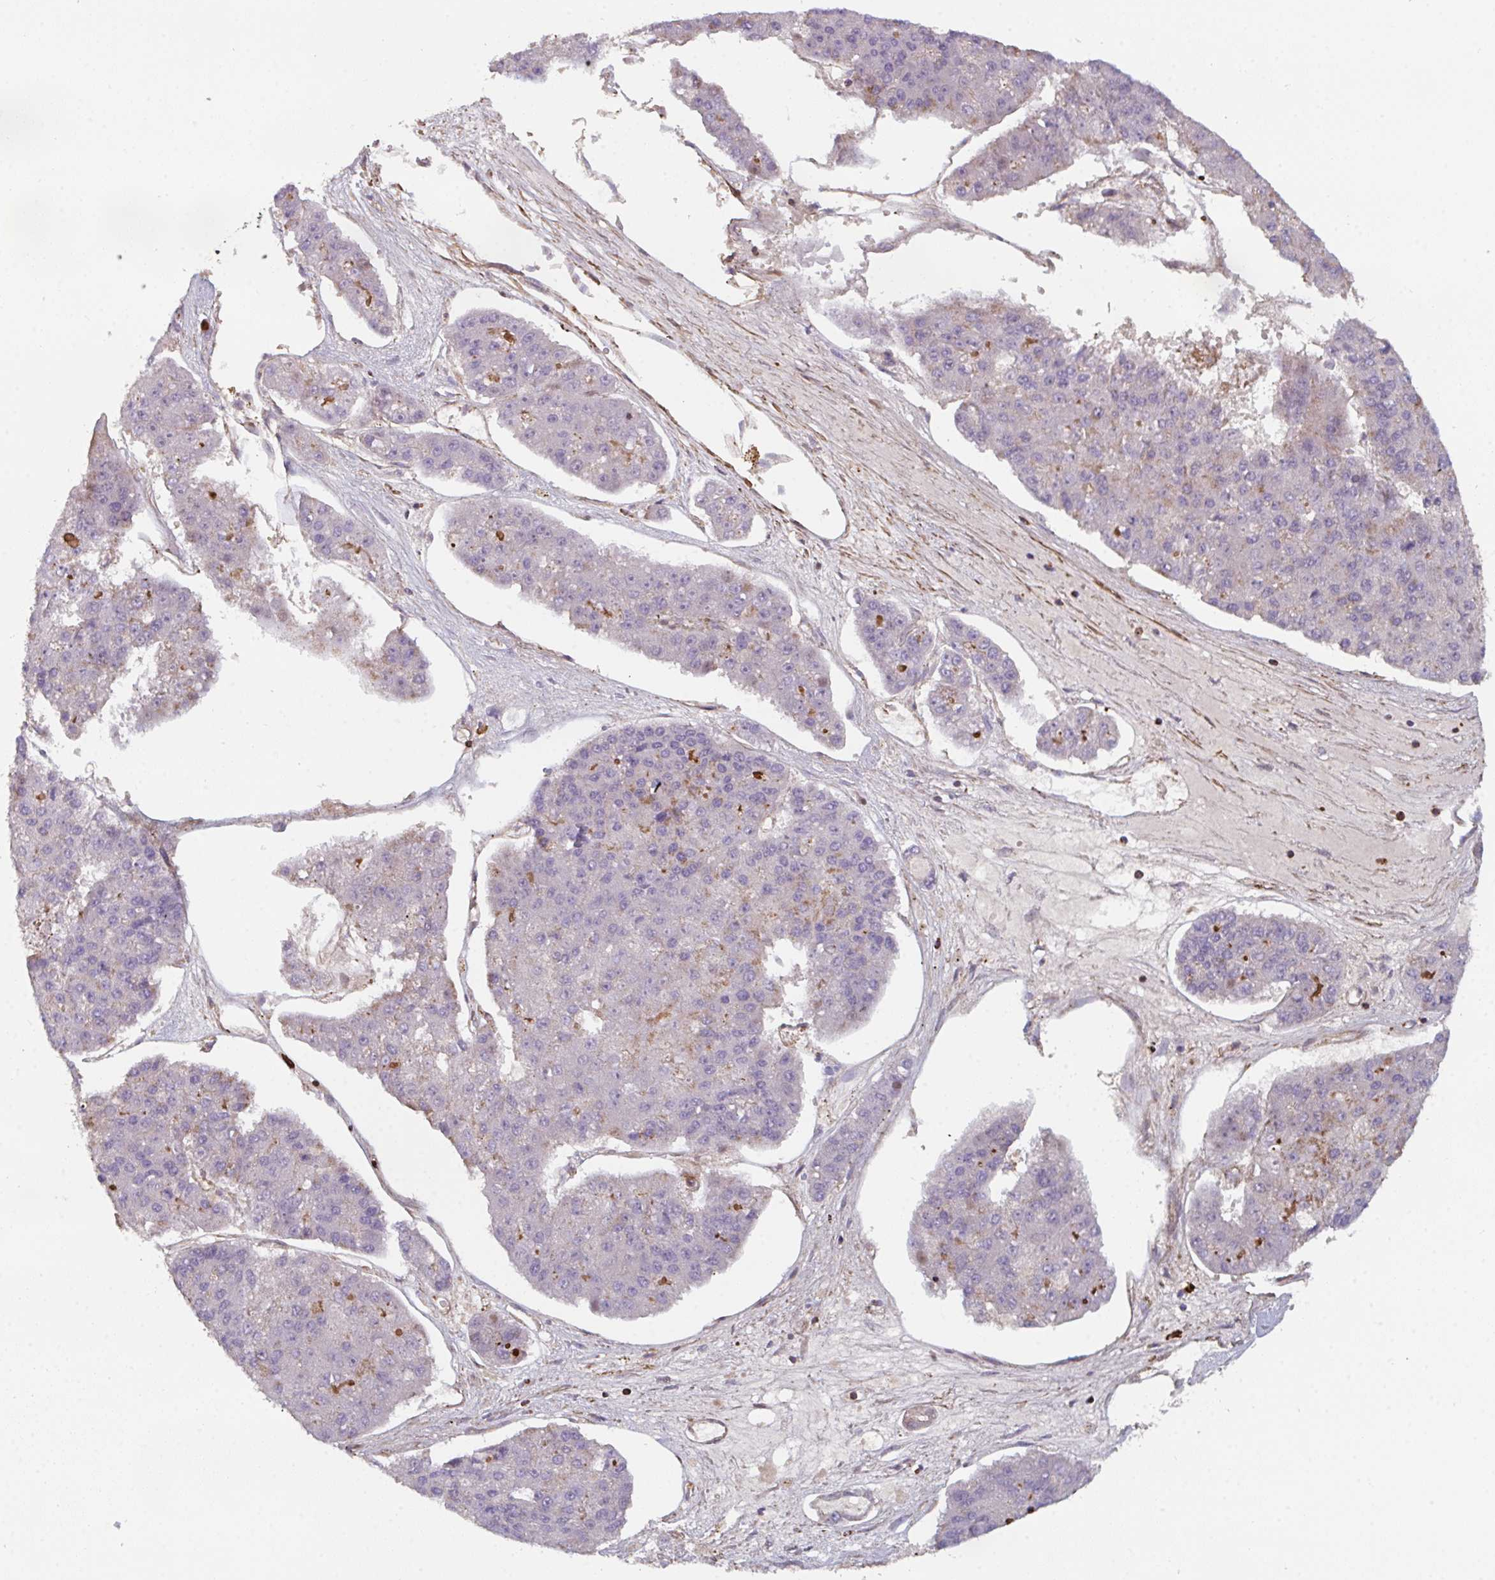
{"staining": {"intensity": "negative", "quantity": "none", "location": "none"}, "tissue": "pancreatic cancer", "cell_type": "Tumor cells", "image_type": "cancer", "snomed": [{"axis": "morphology", "description": "Adenocarcinoma, NOS"}, {"axis": "topography", "description": "Pancreas"}], "caption": "An immunohistochemistry (IHC) image of adenocarcinoma (pancreatic) is shown. There is no staining in tumor cells of adenocarcinoma (pancreatic).", "gene": "FZD2", "patient": {"sex": "male", "age": 50}}